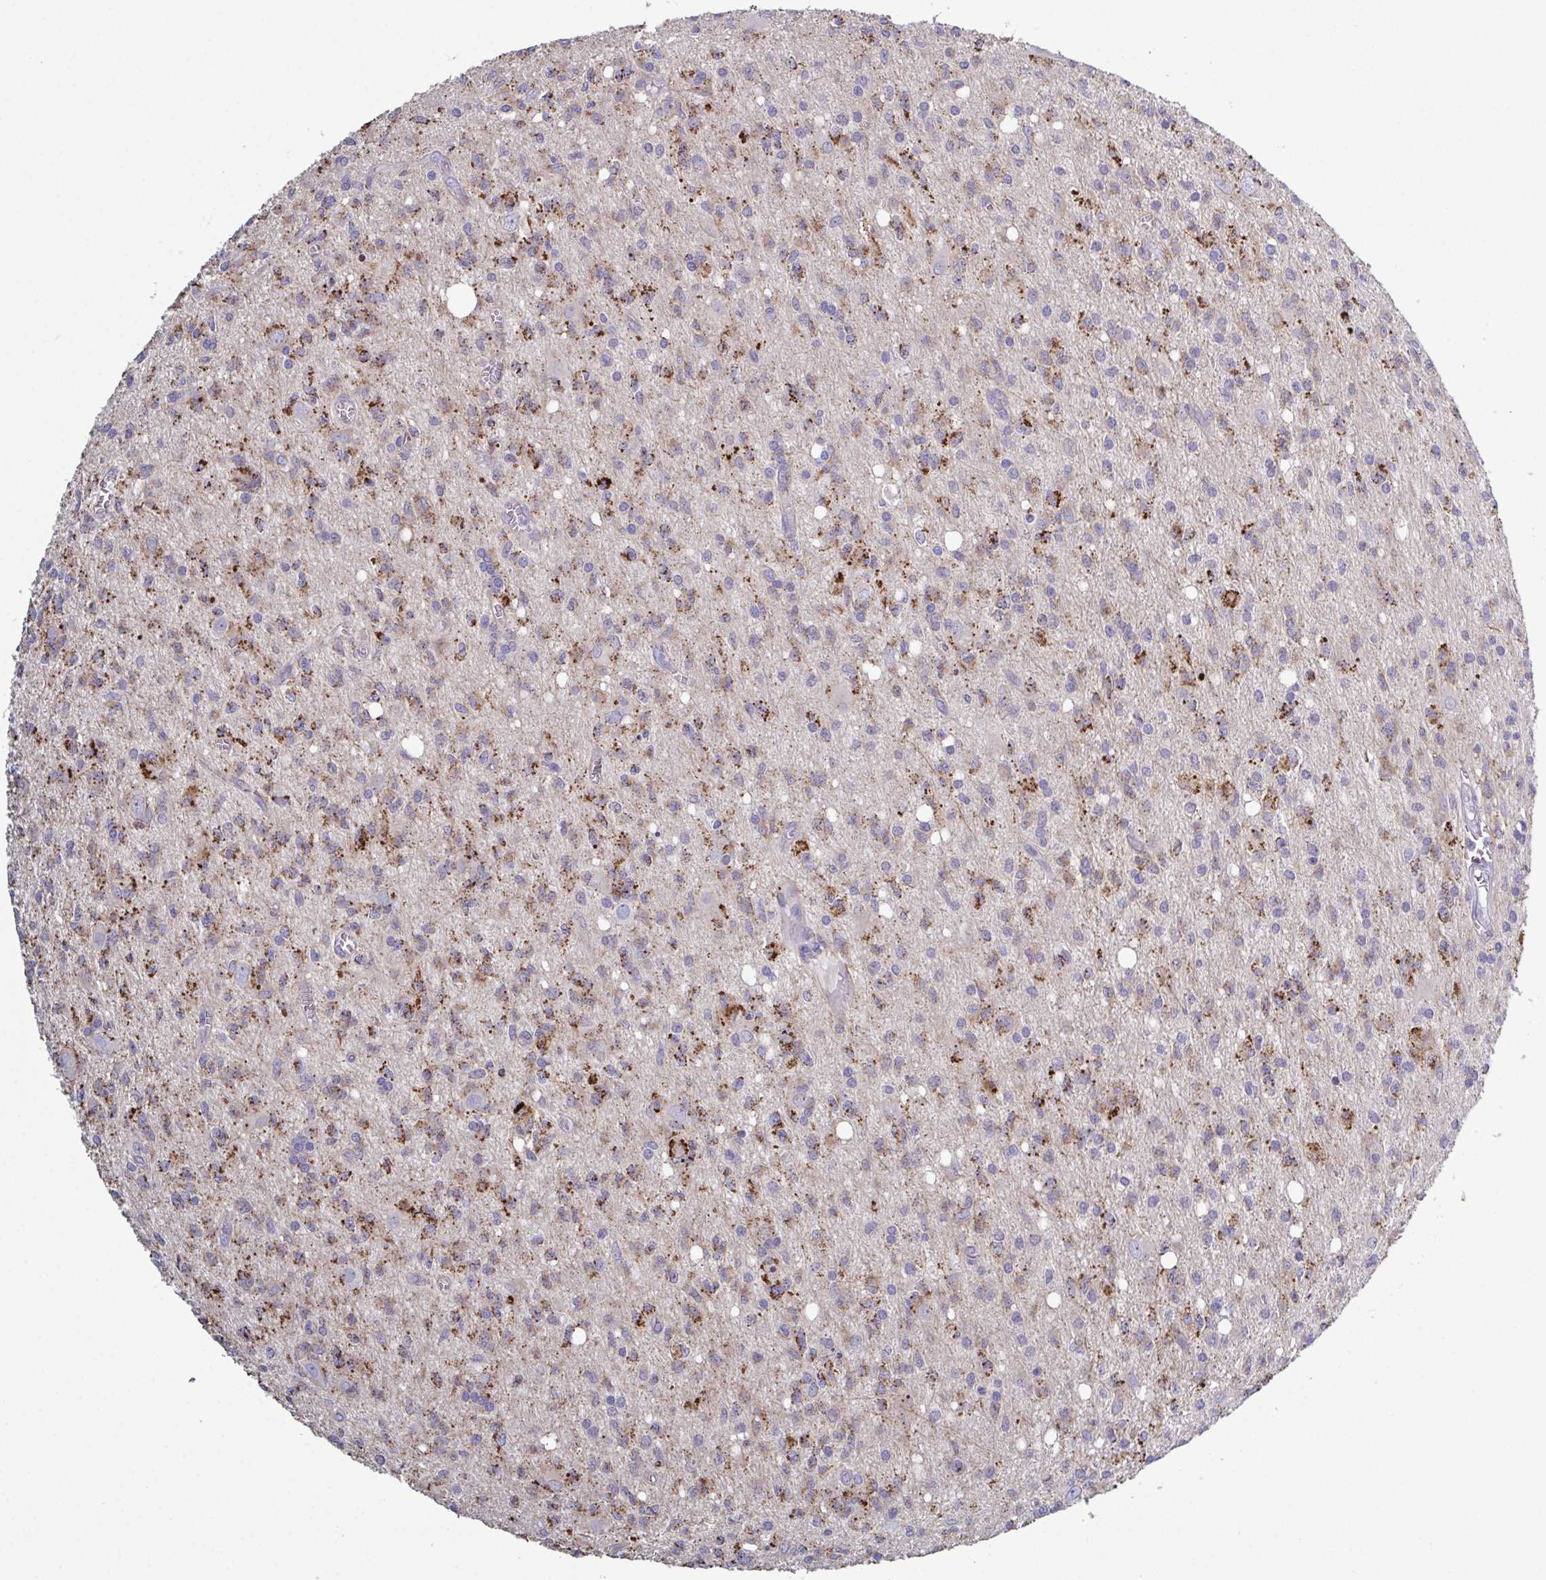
{"staining": {"intensity": "moderate", "quantity": ">75%", "location": "cytoplasmic/membranous"}, "tissue": "glioma", "cell_type": "Tumor cells", "image_type": "cancer", "snomed": [{"axis": "morphology", "description": "Glioma, malignant, Low grade"}, {"axis": "topography", "description": "Brain"}], "caption": "DAB immunohistochemical staining of low-grade glioma (malignant) displays moderate cytoplasmic/membranous protein positivity in about >75% of tumor cells.", "gene": "GLDC", "patient": {"sex": "male", "age": 64}}